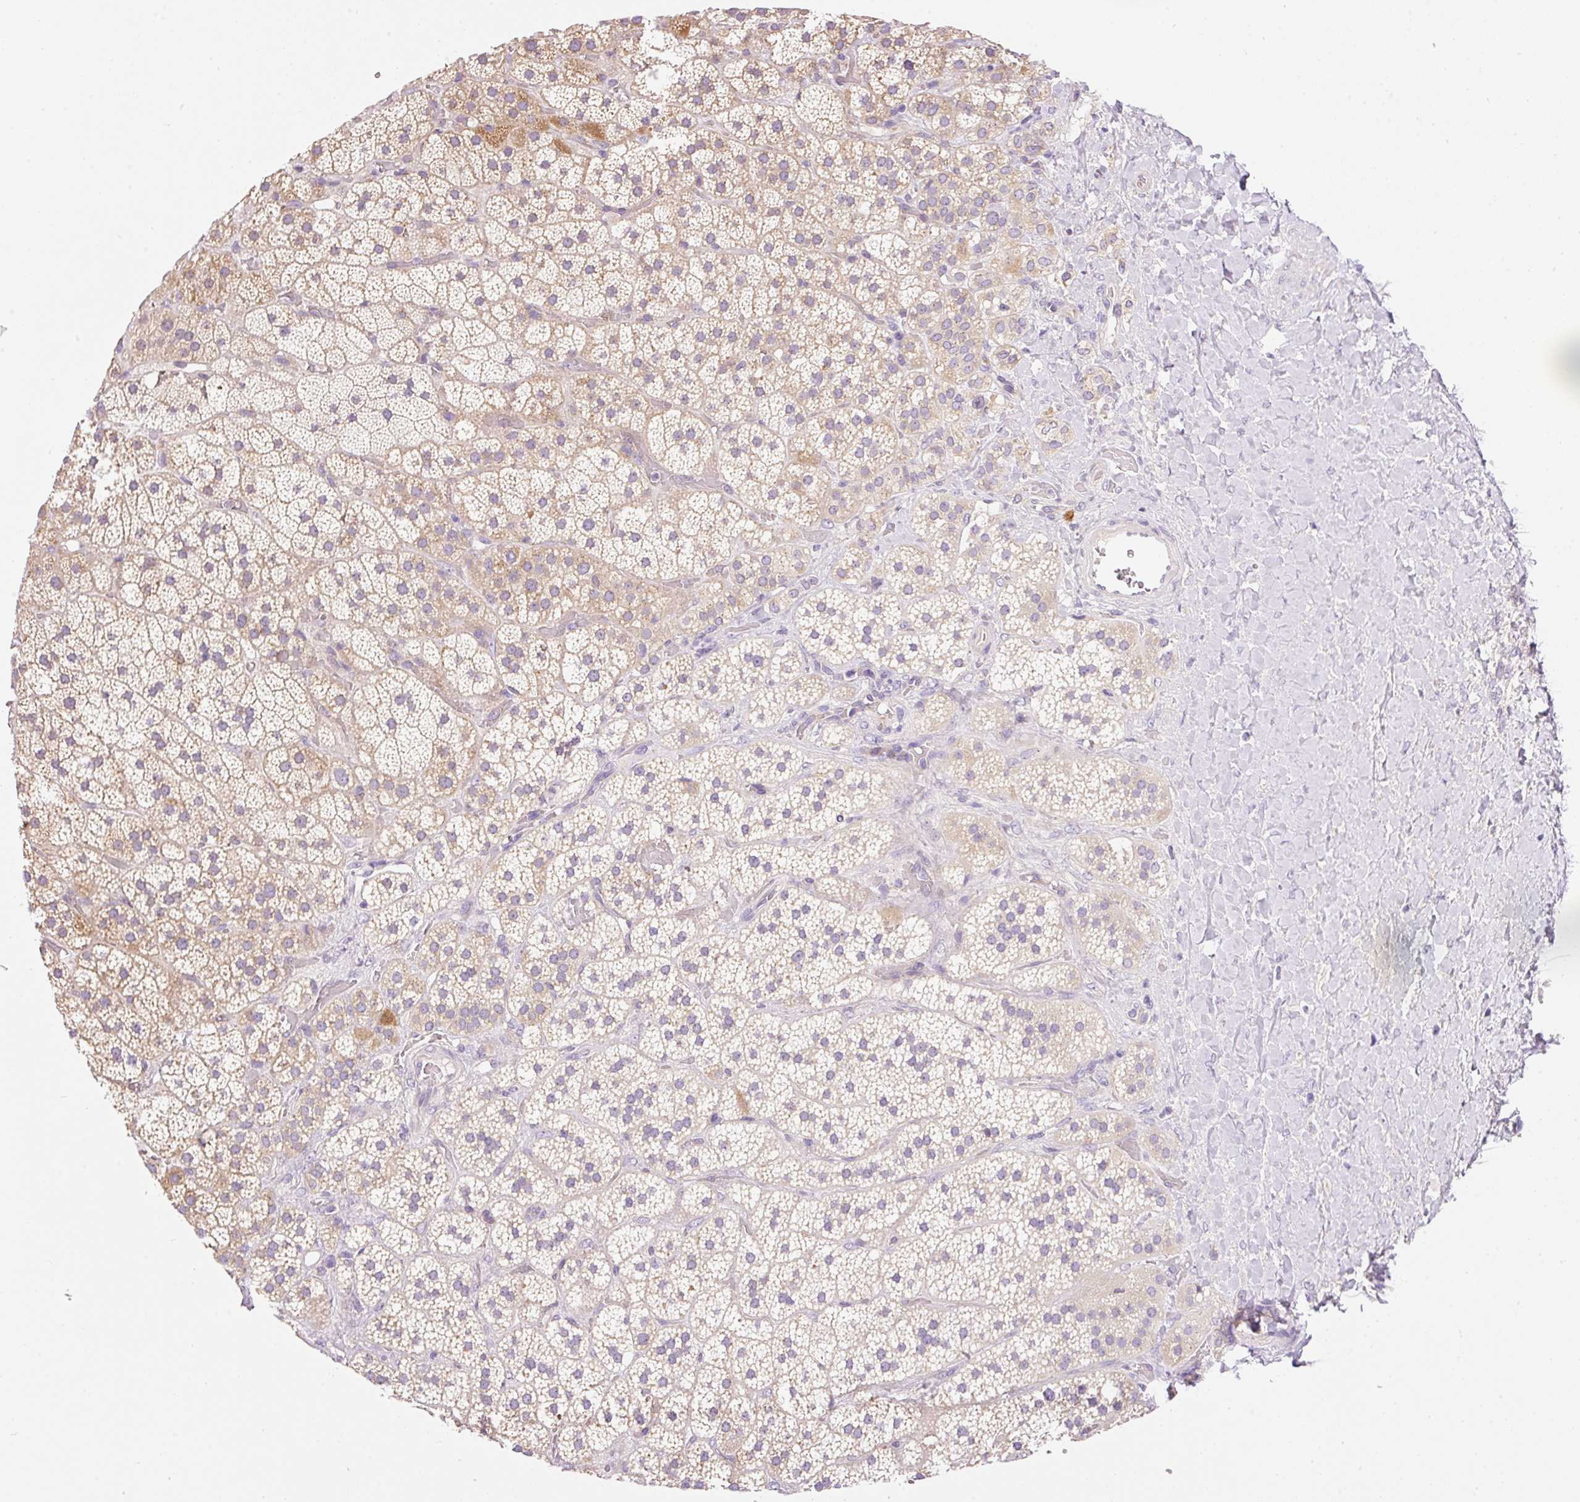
{"staining": {"intensity": "moderate", "quantity": "<25%", "location": "cytoplasmic/membranous"}, "tissue": "adrenal gland", "cell_type": "Glandular cells", "image_type": "normal", "snomed": [{"axis": "morphology", "description": "Normal tissue, NOS"}, {"axis": "topography", "description": "Adrenal gland"}], "caption": "Moderate cytoplasmic/membranous staining for a protein is identified in approximately <25% of glandular cells of benign adrenal gland using immunohistochemistry.", "gene": "PNPLA5", "patient": {"sex": "male", "age": 57}}